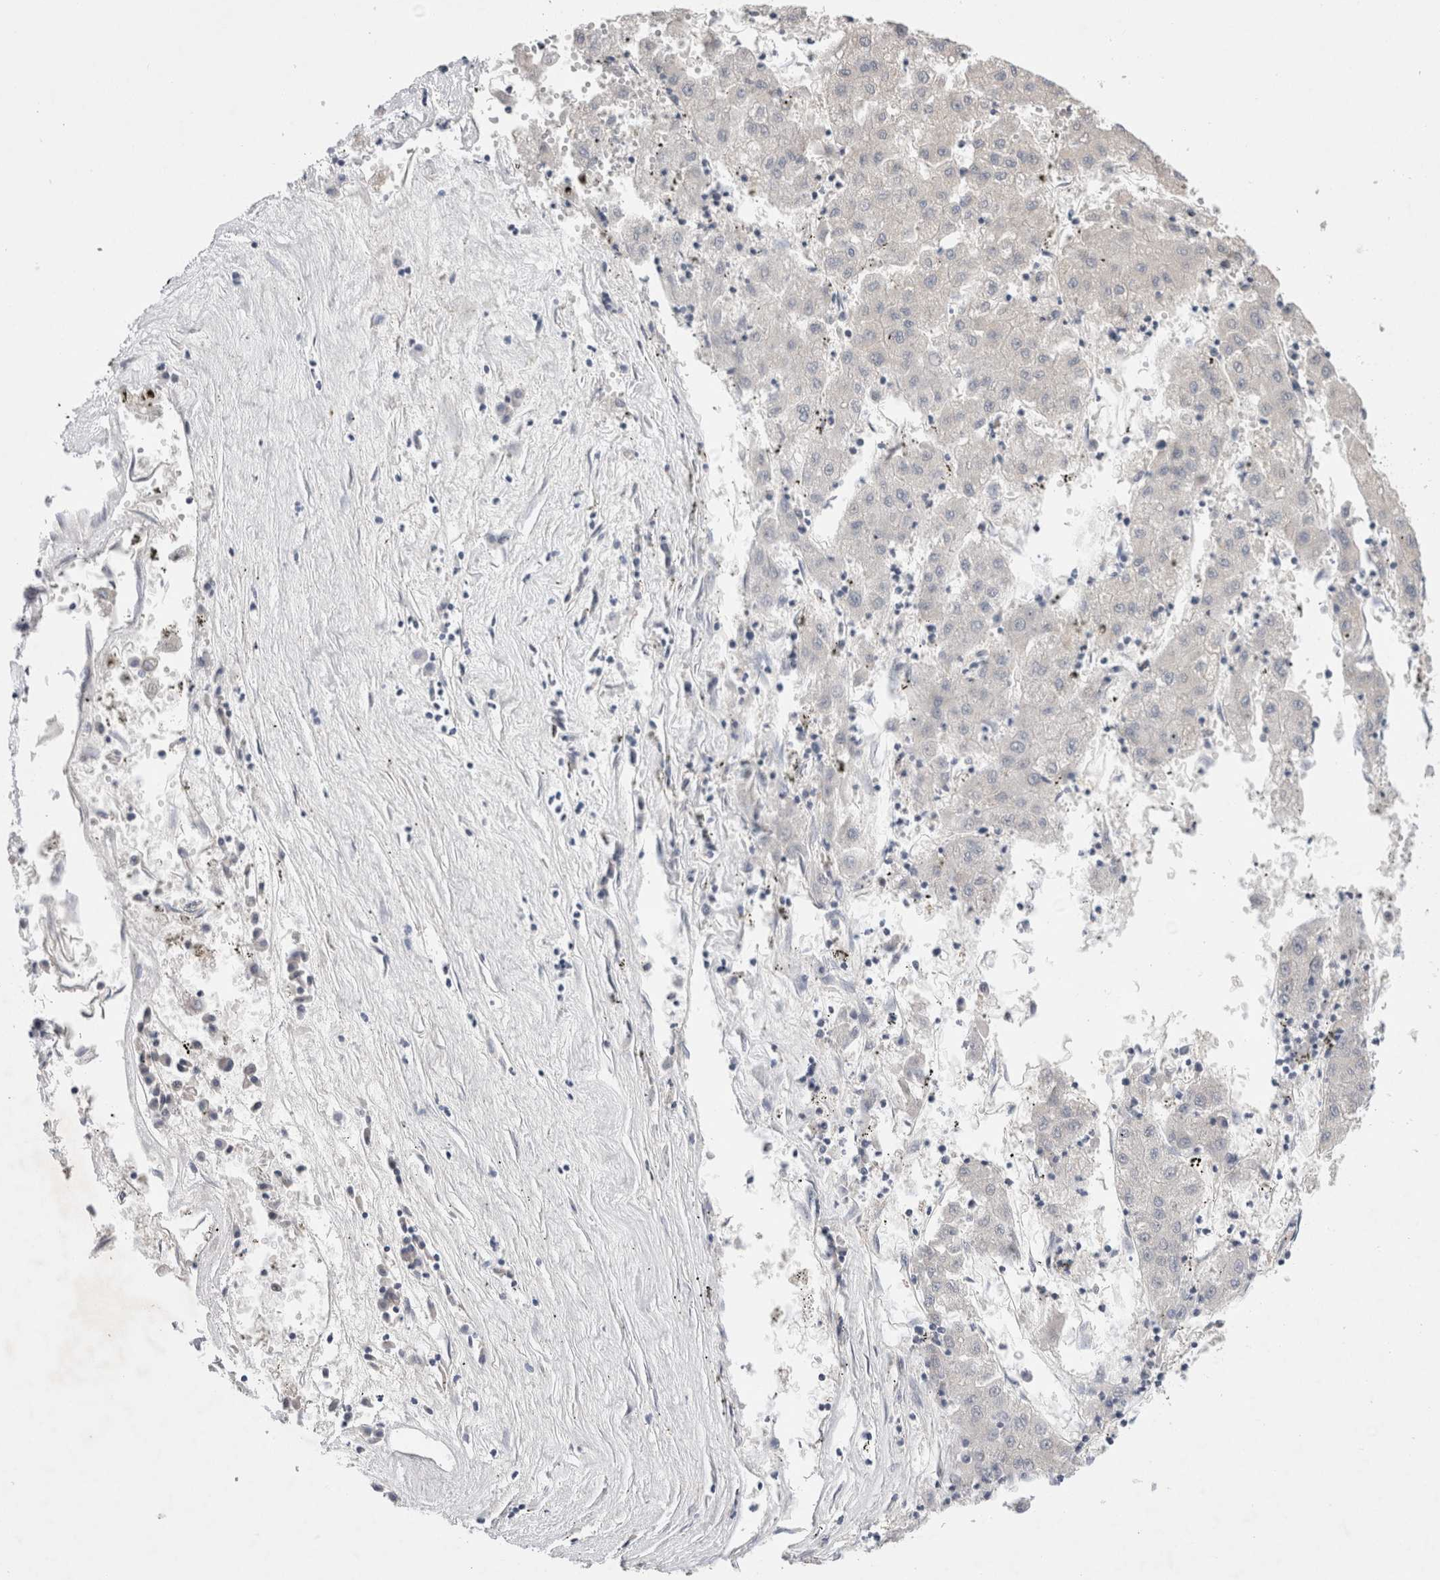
{"staining": {"intensity": "negative", "quantity": "none", "location": "none"}, "tissue": "liver cancer", "cell_type": "Tumor cells", "image_type": "cancer", "snomed": [{"axis": "morphology", "description": "Carcinoma, Hepatocellular, NOS"}, {"axis": "topography", "description": "Liver"}], "caption": "The photomicrograph exhibits no staining of tumor cells in liver cancer.", "gene": "IFT74", "patient": {"sex": "male", "age": 72}}